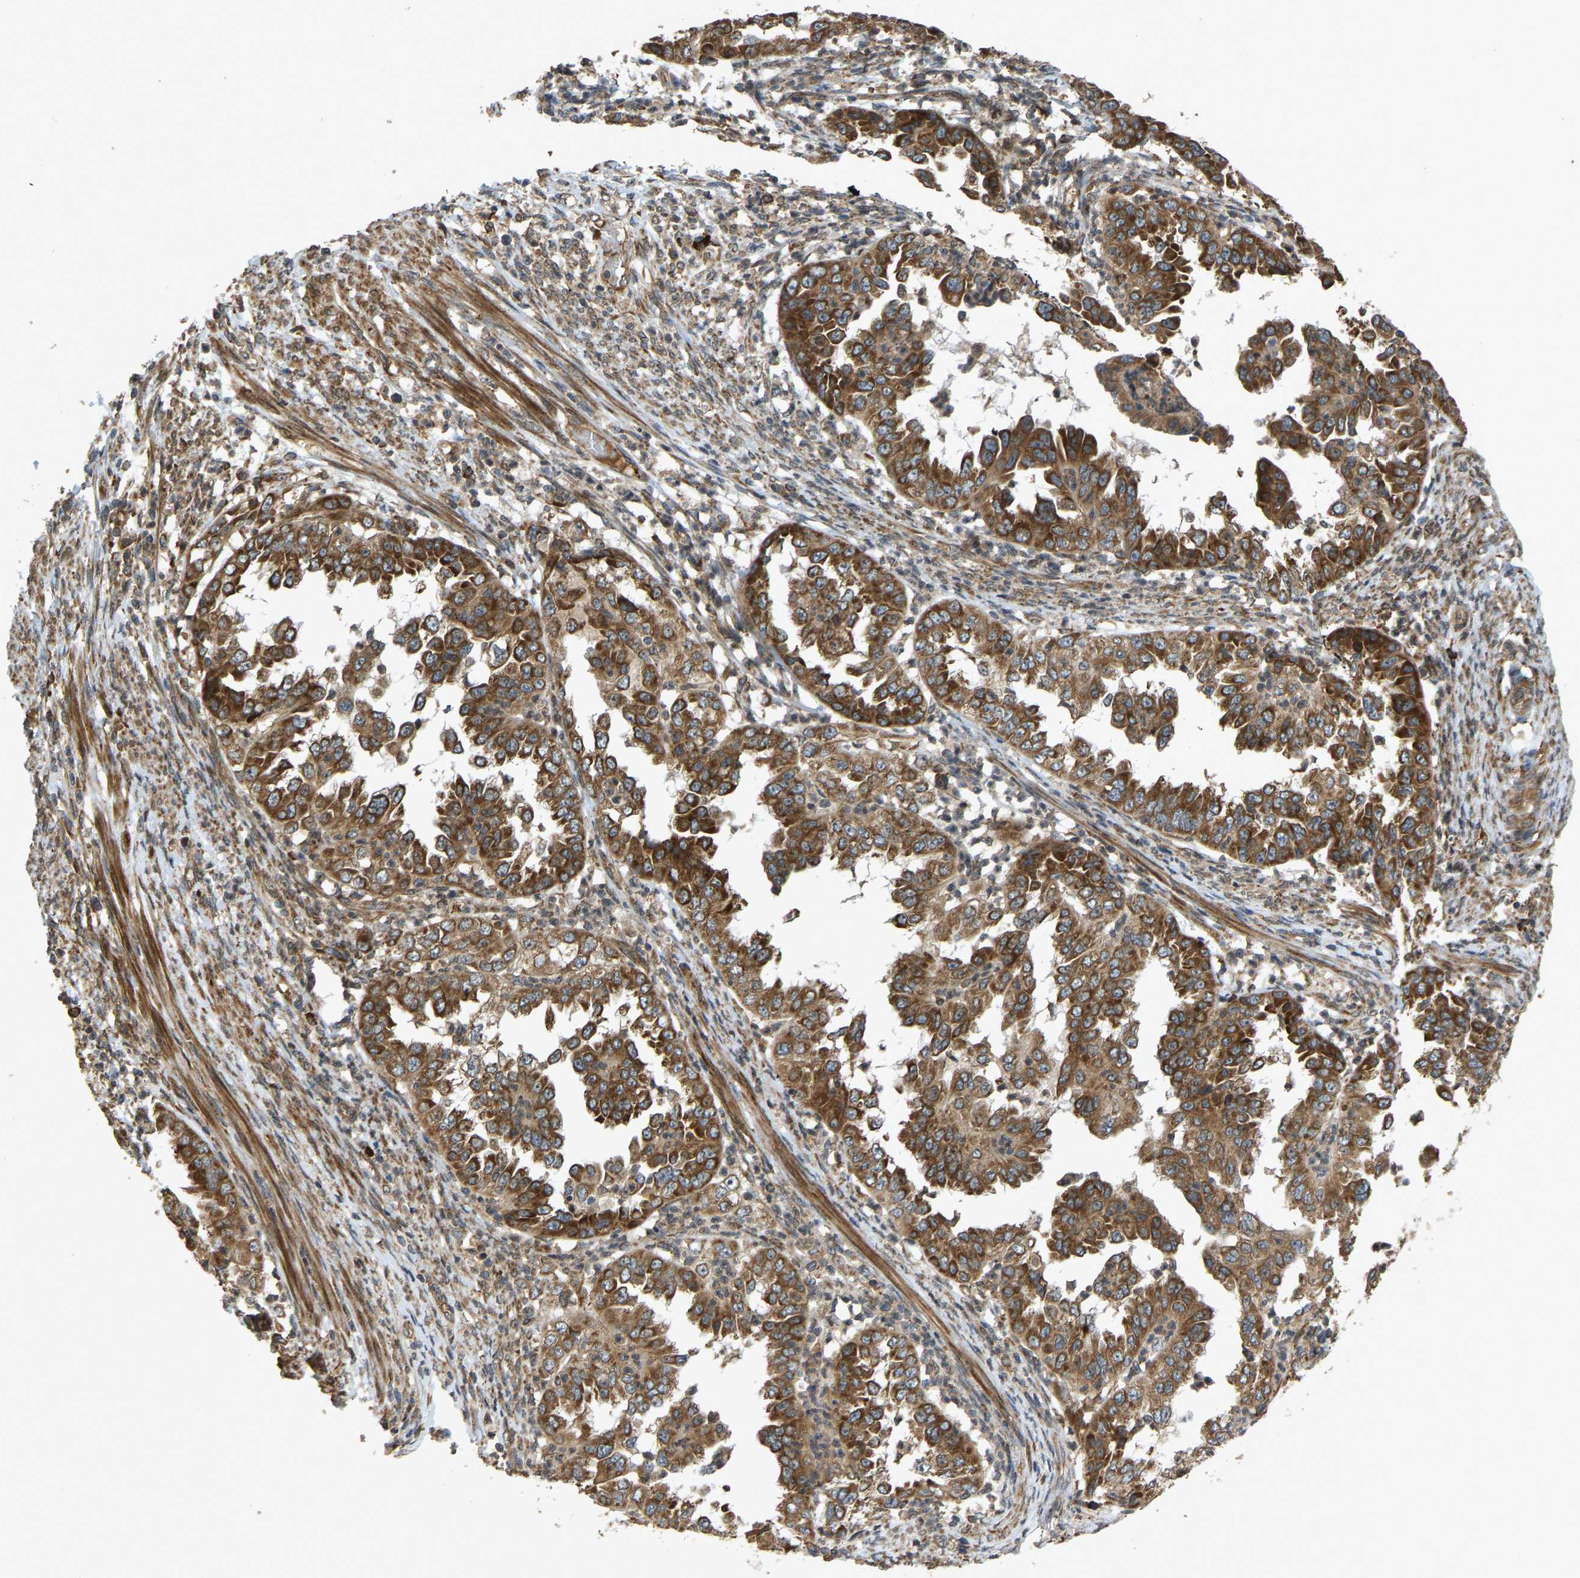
{"staining": {"intensity": "strong", "quantity": ">75%", "location": "cytoplasmic/membranous"}, "tissue": "endometrial cancer", "cell_type": "Tumor cells", "image_type": "cancer", "snomed": [{"axis": "morphology", "description": "Adenocarcinoma, NOS"}, {"axis": "topography", "description": "Endometrium"}], "caption": "Endometrial cancer (adenocarcinoma) tissue exhibits strong cytoplasmic/membranous expression in approximately >75% of tumor cells, visualized by immunohistochemistry. The staining was performed using DAB to visualize the protein expression in brown, while the nuclei were stained in blue with hematoxylin (Magnification: 20x).", "gene": "RPN2", "patient": {"sex": "female", "age": 85}}